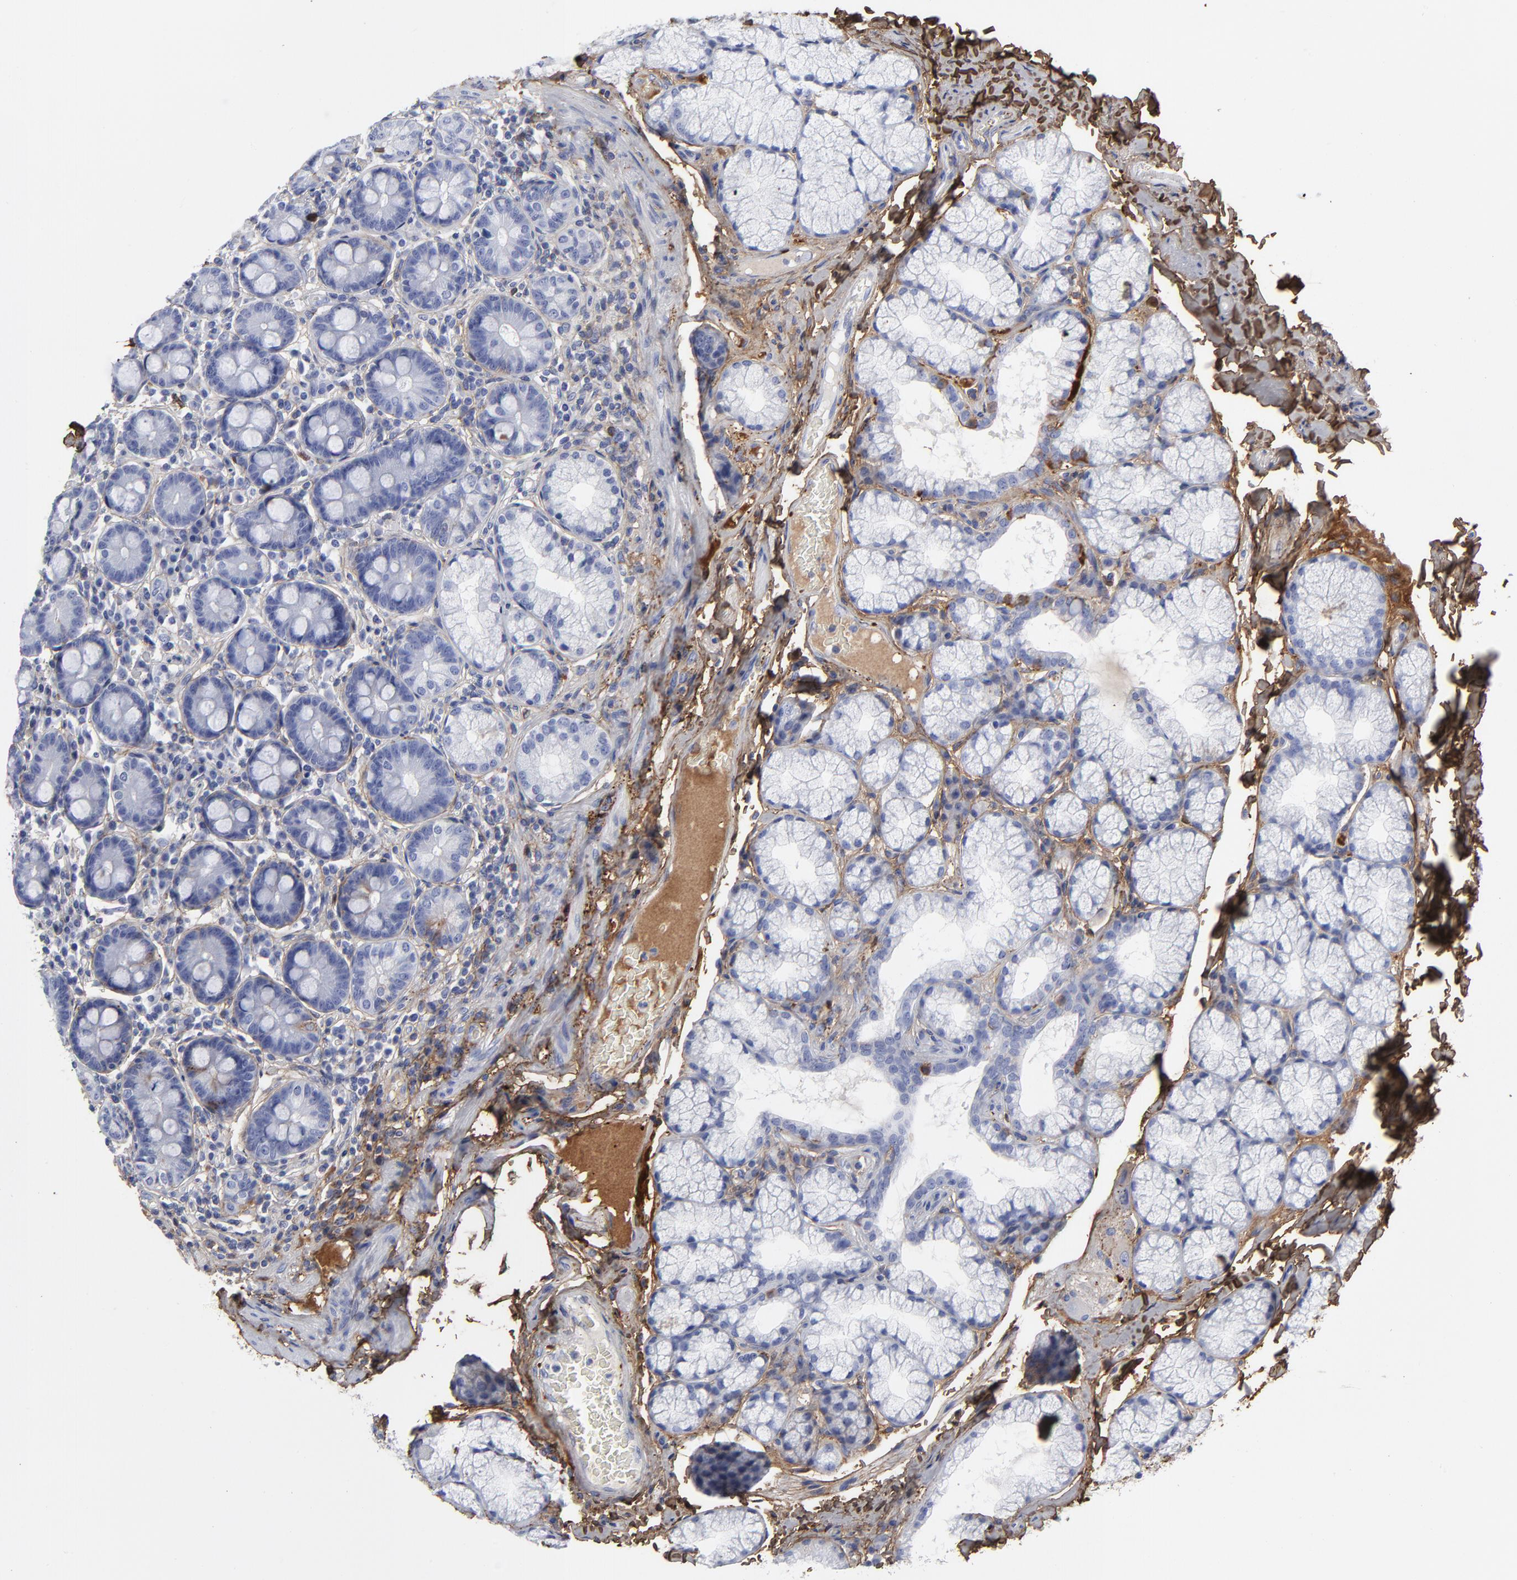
{"staining": {"intensity": "negative", "quantity": "none", "location": "none"}, "tissue": "duodenum", "cell_type": "Glandular cells", "image_type": "normal", "snomed": [{"axis": "morphology", "description": "Normal tissue, NOS"}, {"axis": "topography", "description": "Duodenum"}], "caption": "A high-resolution image shows IHC staining of normal duodenum, which demonstrates no significant staining in glandular cells.", "gene": "DCN", "patient": {"sex": "male", "age": 50}}